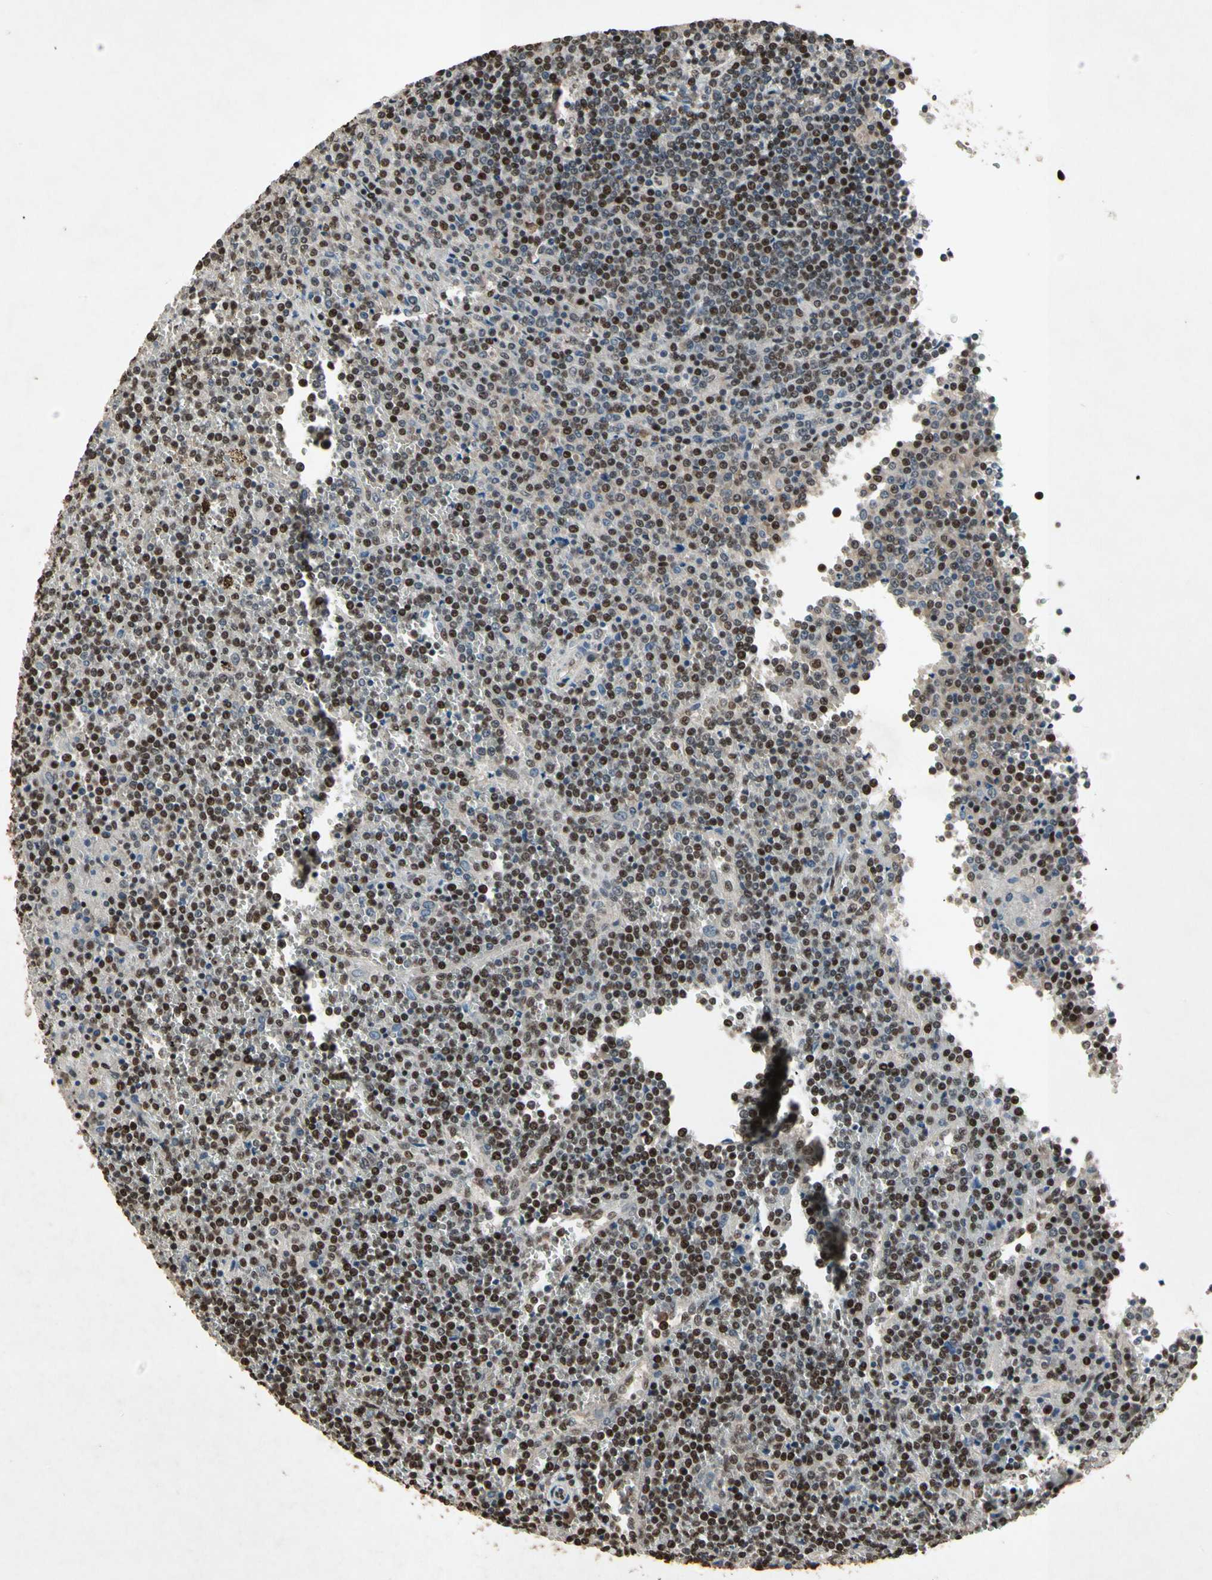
{"staining": {"intensity": "strong", "quantity": "25%-75%", "location": "nuclear"}, "tissue": "lymphoma", "cell_type": "Tumor cells", "image_type": "cancer", "snomed": [{"axis": "morphology", "description": "Malignant lymphoma, non-Hodgkin's type, Low grade"}, {"axis": "topography", "description": "Spleen"}], "caption": "Malignant lymphoma, non-Hodgkin's type (low-grade) stained for a protein reveals strong nuclear positivity in tumor cells.", "gene": "TBX2", "patient": {"sex": "female", "age": 19}}